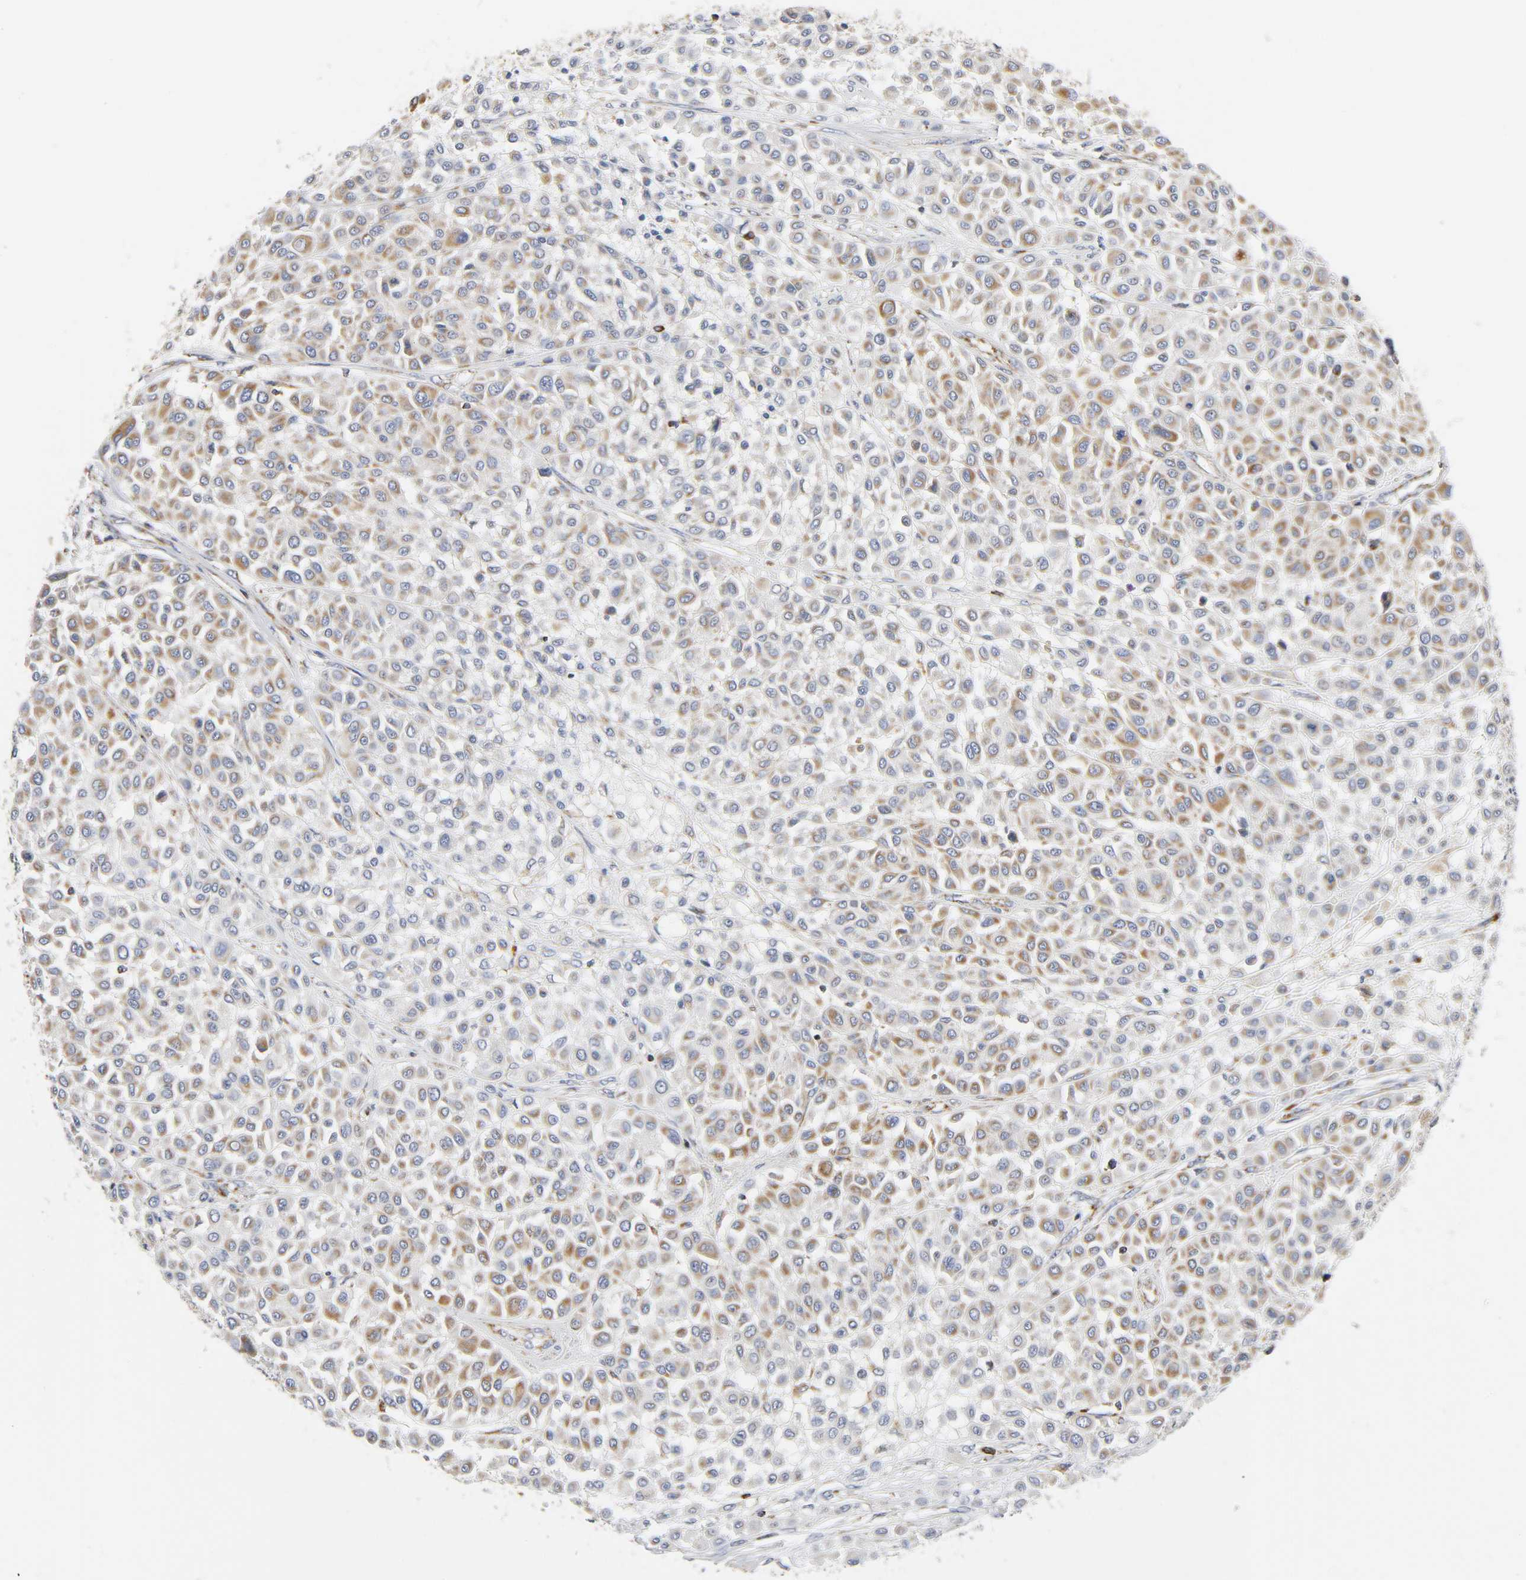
{"staining": {"intensity": "moderate", "quantity": ">75%", "location": "cytoplasmic/membranous"}, "tissue": "melanoma", "cell_type": "Tumor cells", "image_type": "cancer", "snomed": [{"axis": "morphology", "description": "Malignant melanoma, Metastatic site"}, {"axis": "topography", "description": "Soft tissue"}], "caption": "Brown immunohistochemical staining in malignant melanoma (metastatic site) demonstrates moderate cytoplasmic/membranous expression in about >75% of tumor cells. The protein of interest is shown in brown color, while the nuclei are stained blue.", "gene": "BAK1", "patient": {"sex": "male", "age": 41}}